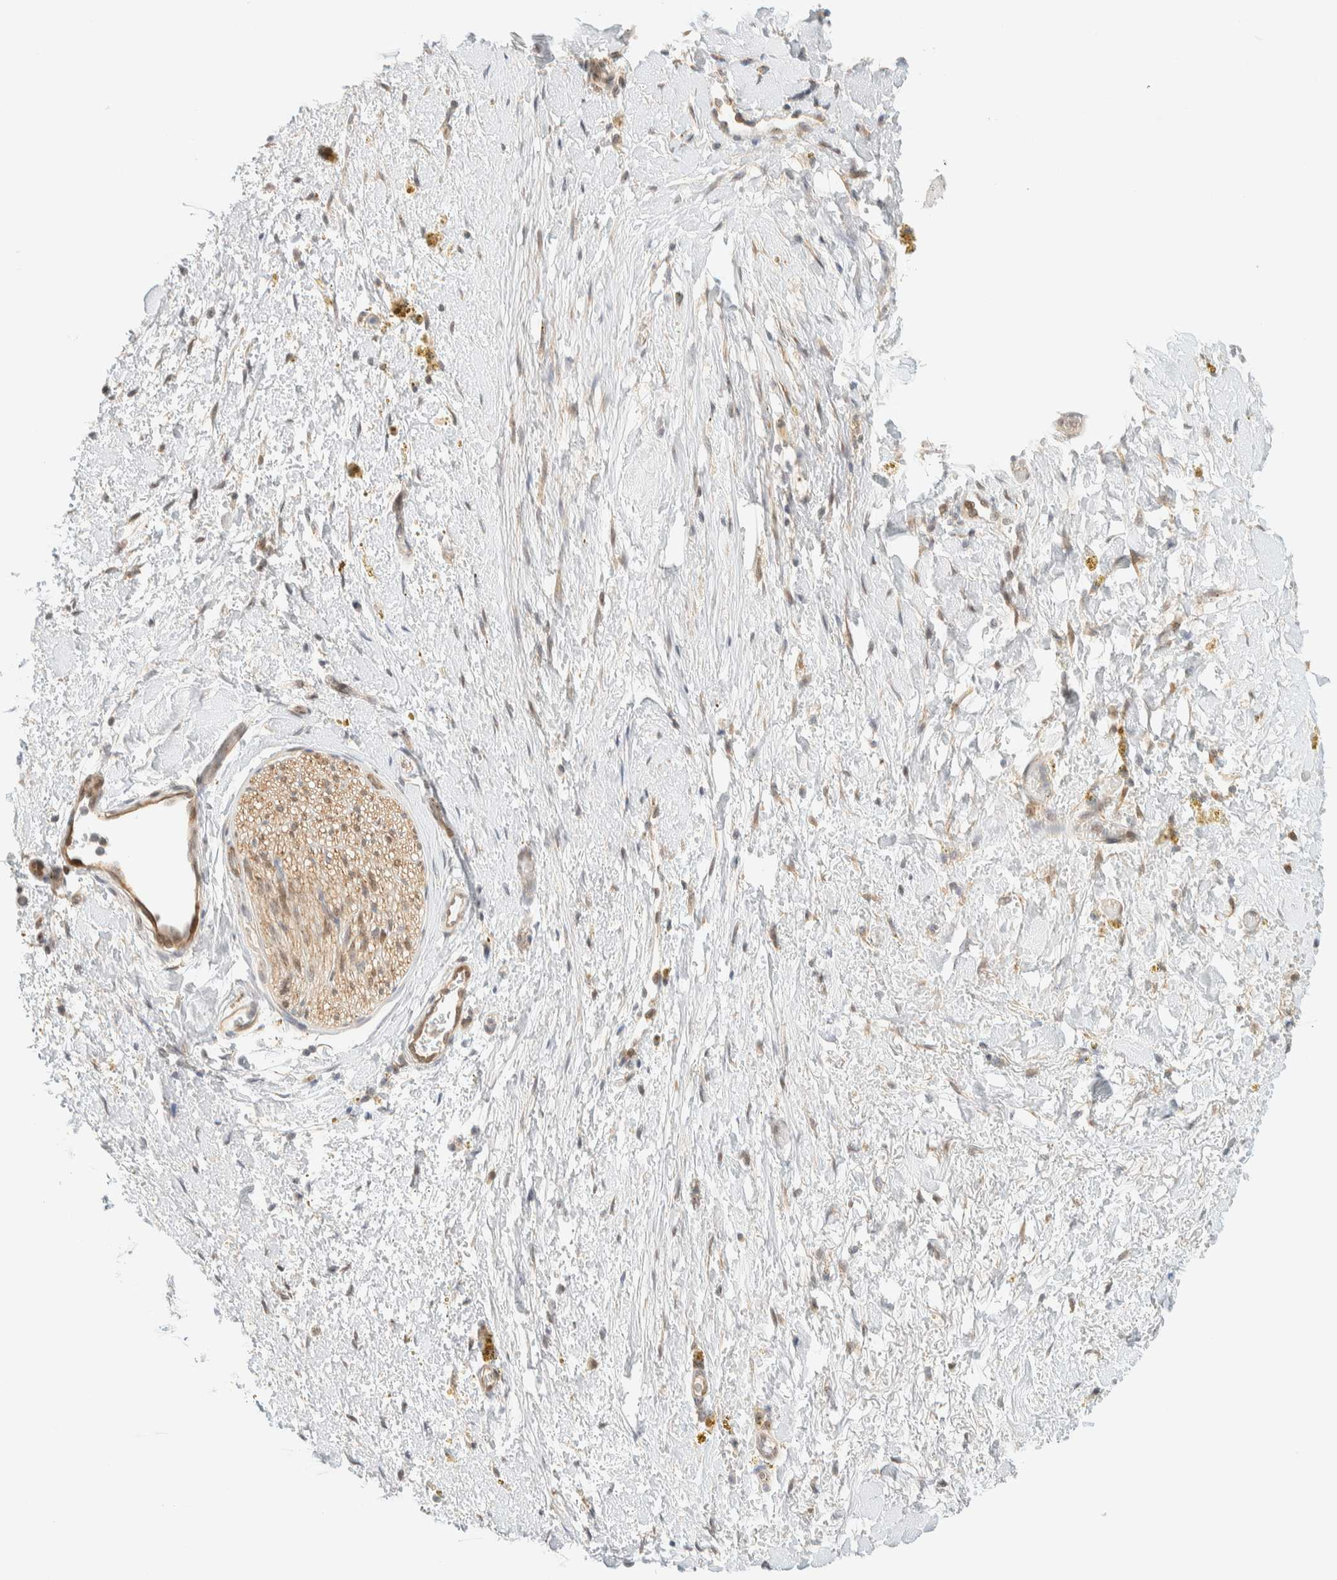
{"staining": {"intensity": "weak", "quantity": ">75%", "location": "cytoplasmic/membranous"}, "tissue": "adipose tissue", "cell_type": "Adipocytes", "image_type": "normal", "snomed": [{"axis": "morphology", "description": "Normal tissue, NOS"}, {"axis": "topography", "description": "Kidney"}, {"axis": "topography", "description": "Peripheral nerve tissue"}], "caption": "An IHC histopathology image of benign tissue is shown. Protein staining in brown shows weak cytoplasmic/membranous positivity in adipose tissue within adipocytes. Nuclei are stained in blue.", "gene": "PCYT2", "patient": {"sex": "male", "age": 7}}